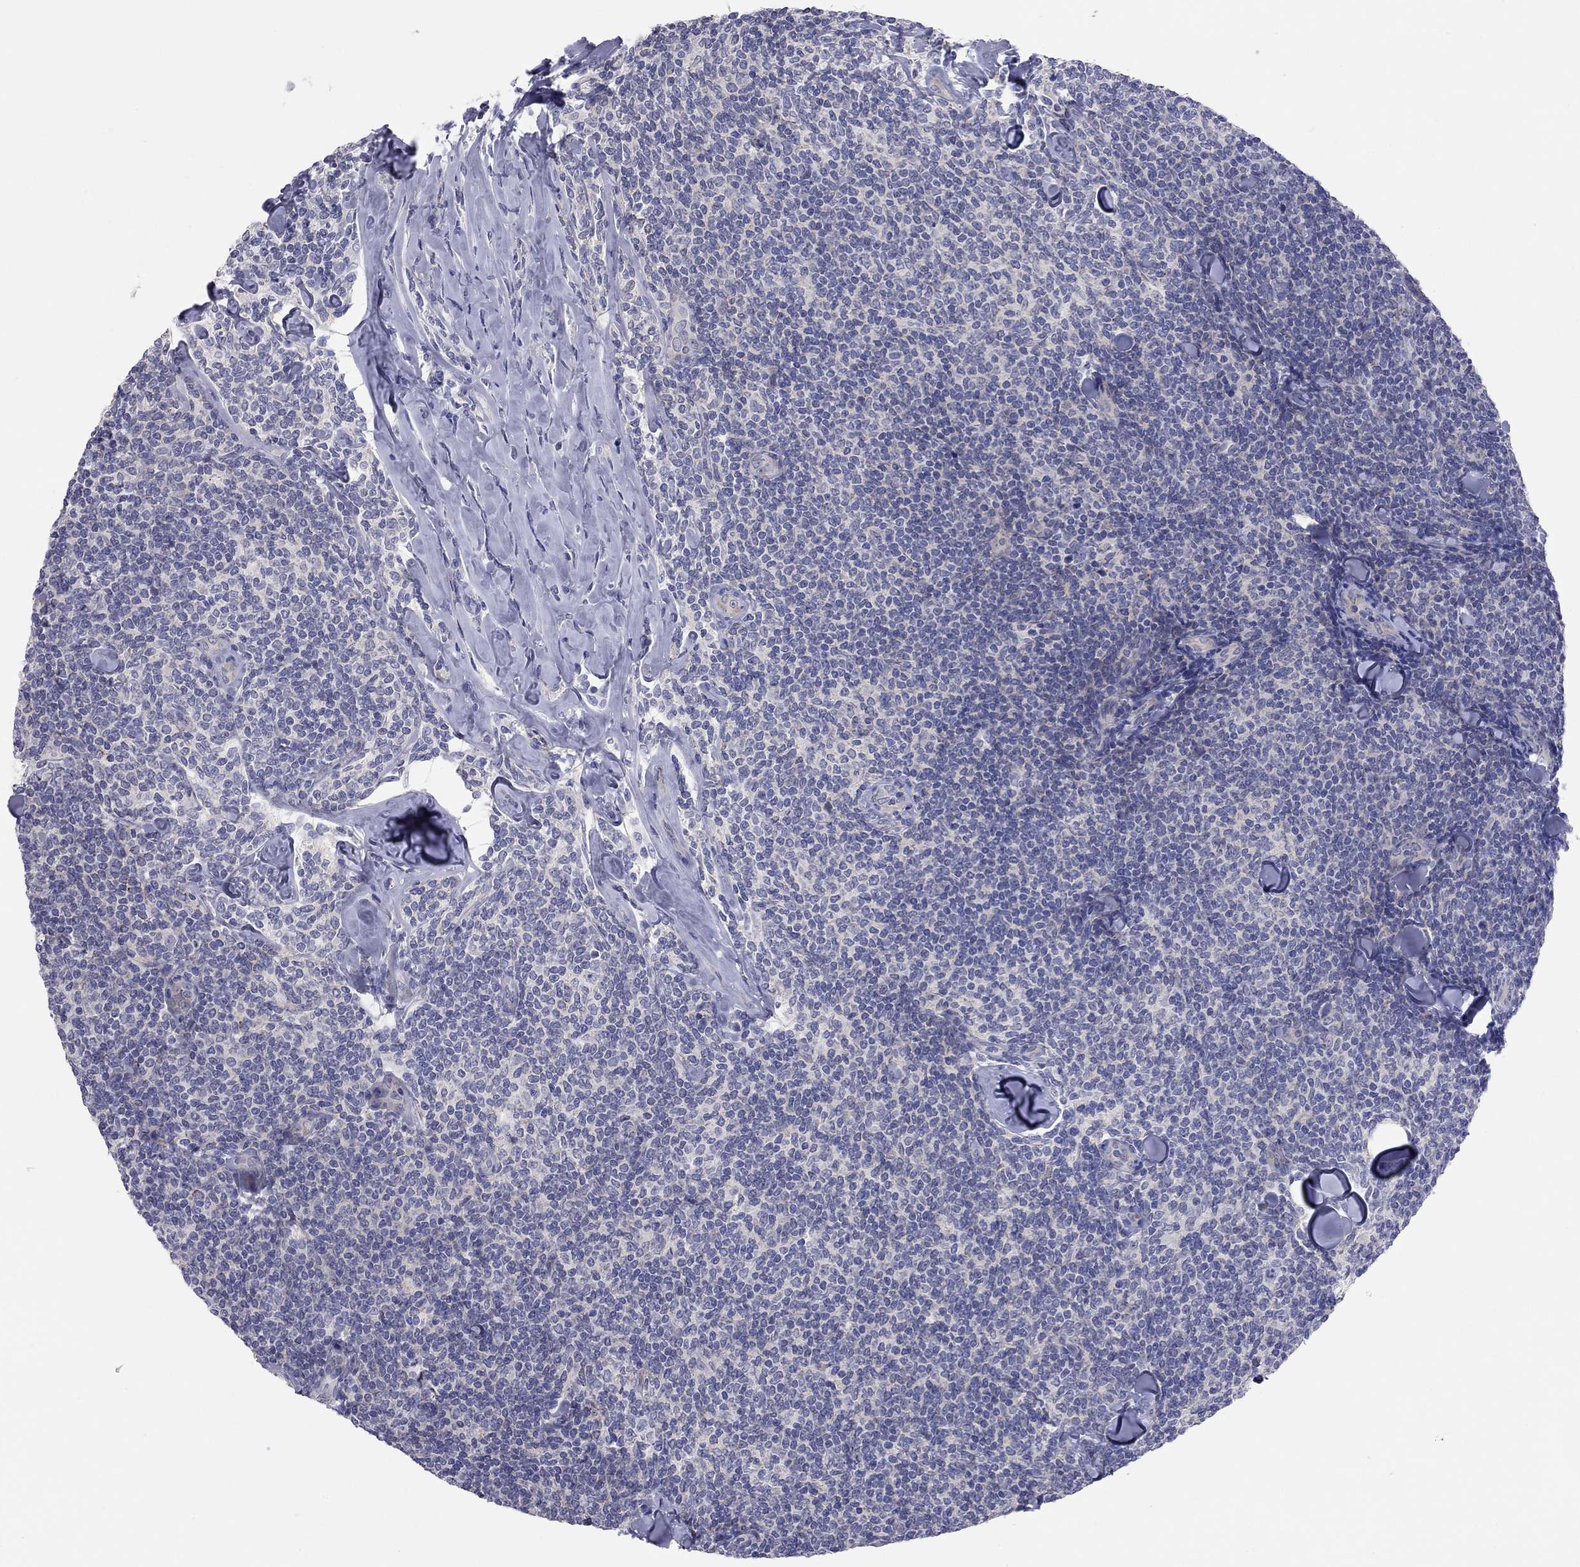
{"staining": {"intensity": "negative", "quantity": "none", "location": "none"}, "tissue": "lymphoma", "cell_type": "Tumor cells", "image_type": "cancer", "snomed": [{"axis": "morphology", "description": "Malignant lymphoma, non-Hodgkin's type, Low grade"}, {"axis": "topography", "description": "Lymph node"}], "caption": "IHC histopathology image of lymphoma stained for a protein (brown), which exhibits no positivity in tumor cells.", "gene": "KCNB1", "patient": {"sex": "female", "age": 56}}